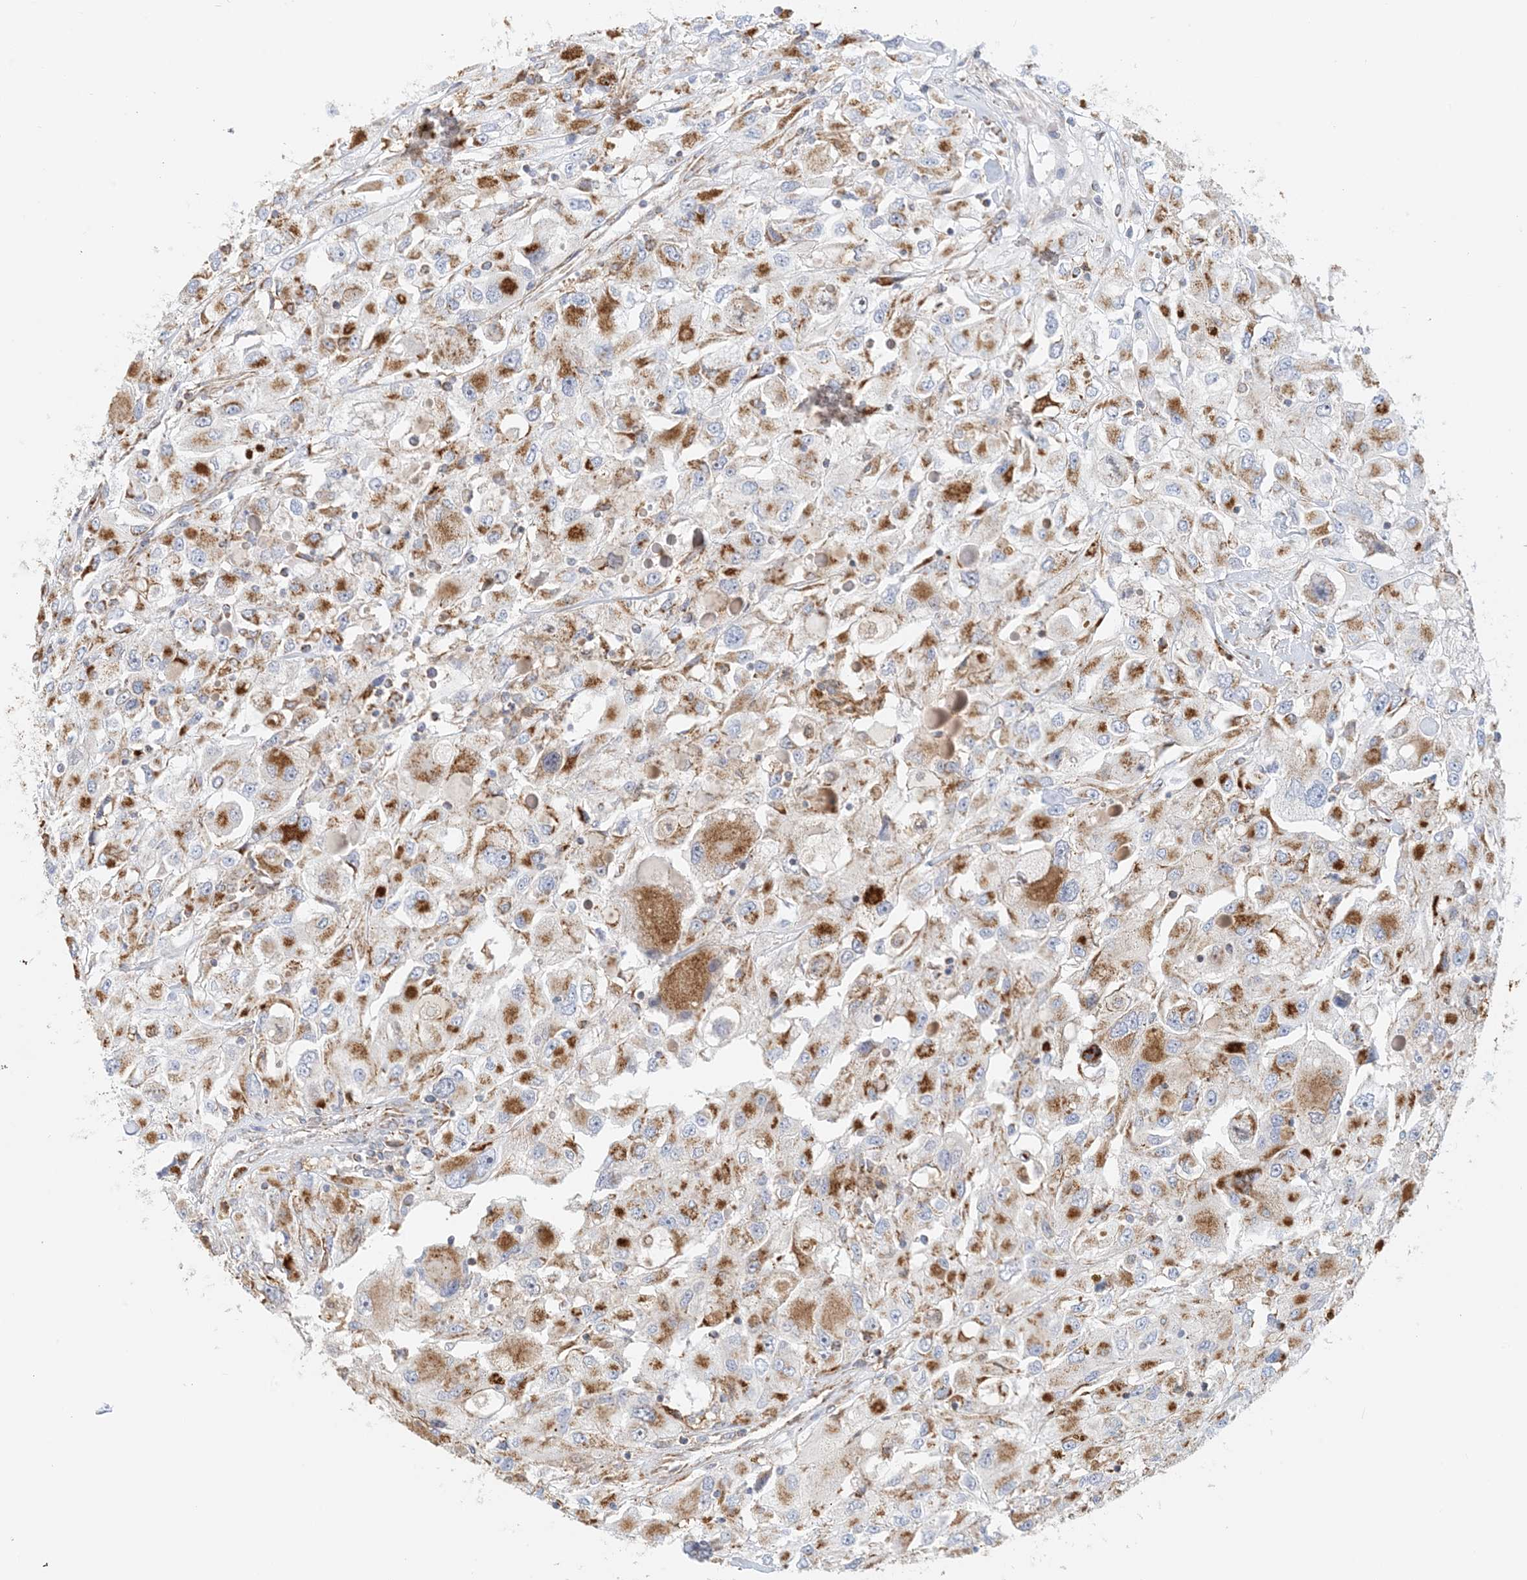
{"staining": {"intensity": "strong", "quantity": "25%-75%", "location": "cytoplasmic/membranous"}, "tissue": "renal cancer", "cell_type": "Tumor cells", "image_type": "cancer", "snomed": [{"axis": "morphology", "description": "Adenocarcinoma, NOS"}, {"axis": "topography", "description": "Kidney"}], "caption": "Adenocarcinoma (renal) stained with a brown dye reveals strong cytoplasmic/membranous positive expression in about 25%-75% of tumor cells.", "gene": "COA3", "patient": {"sex": "female", "age": 52}}